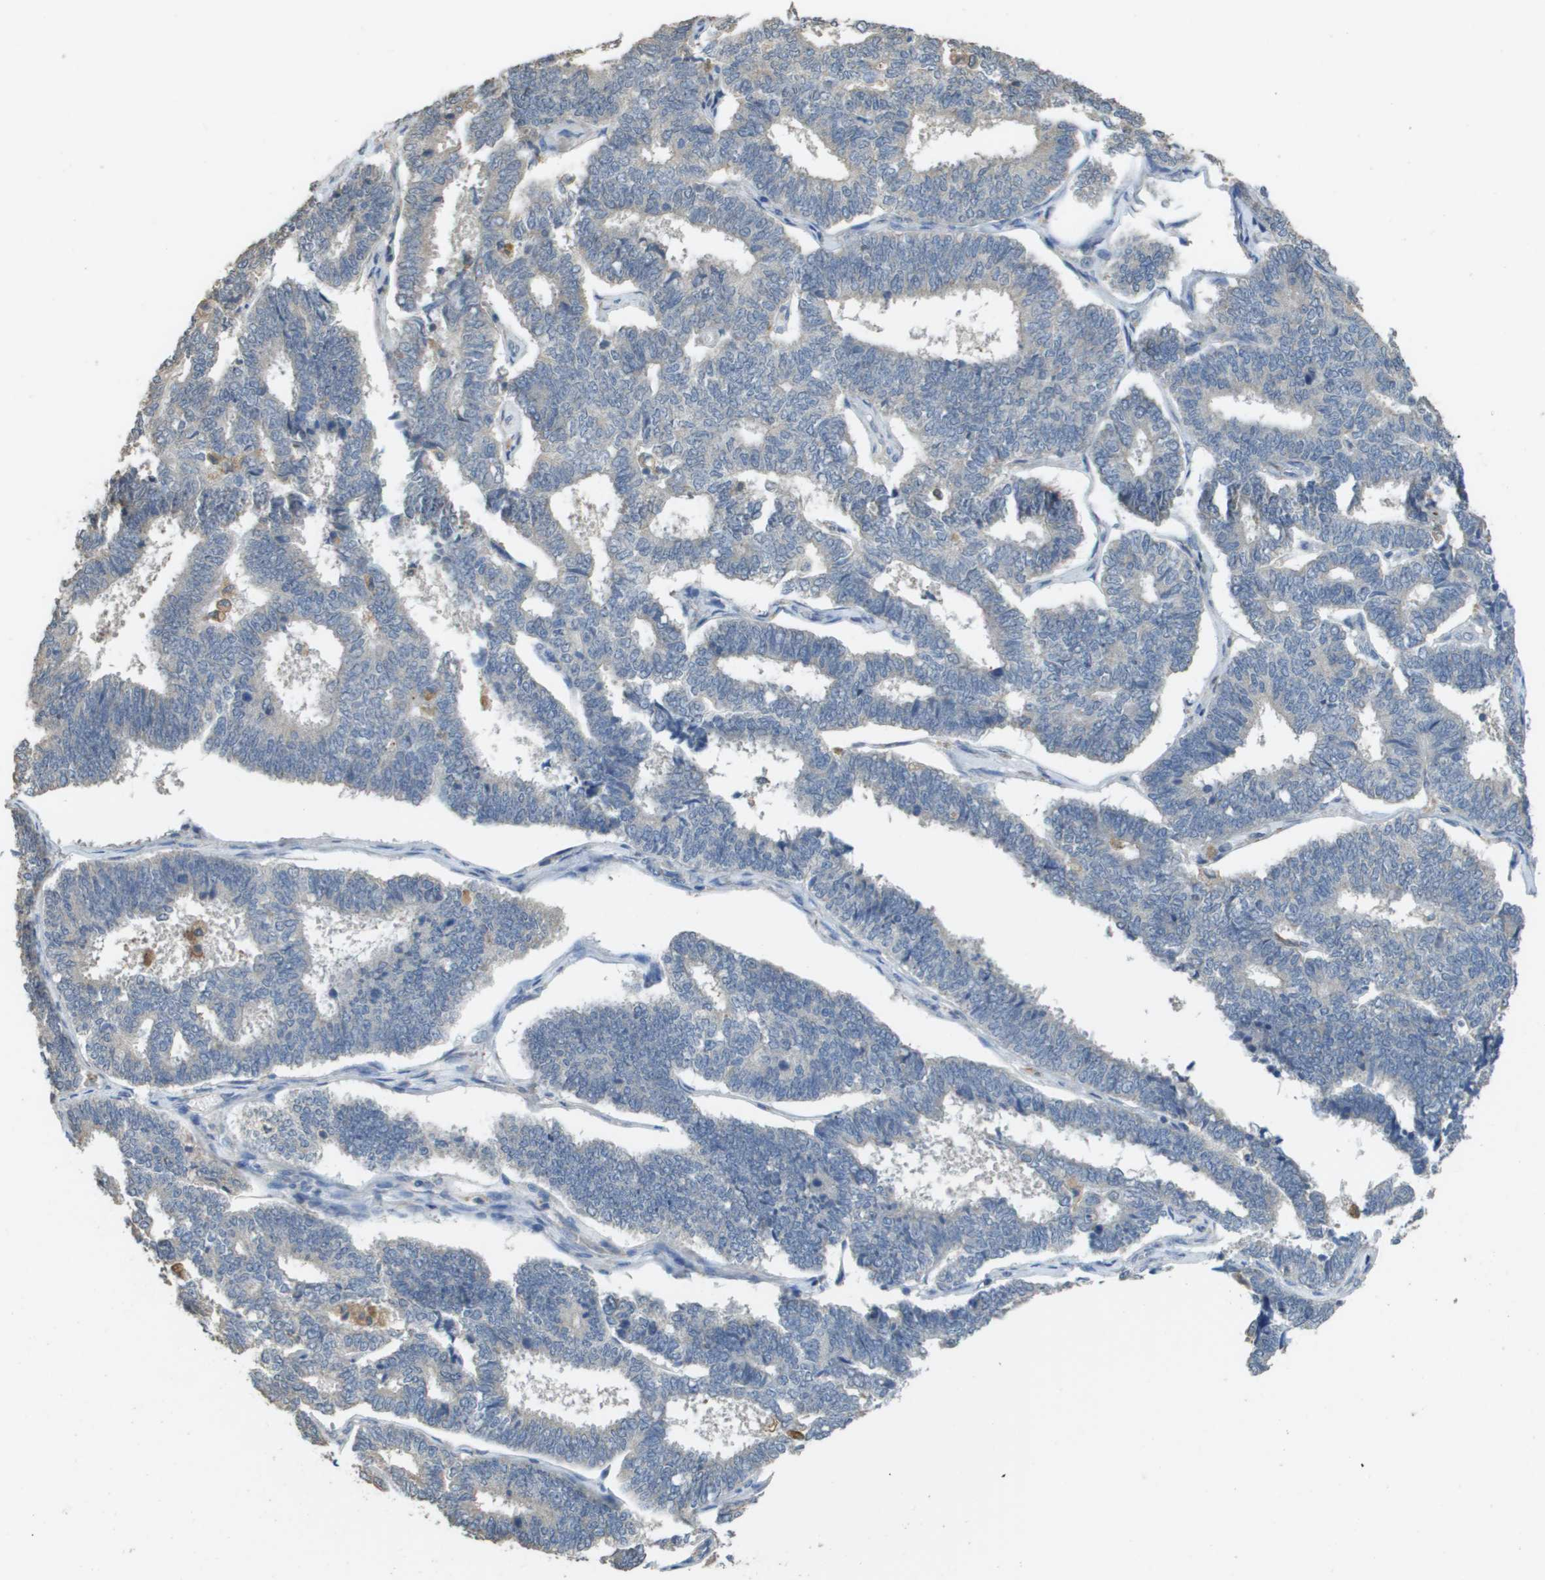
{"staining": {"intensity": "negative", "quantity": "none", "location": "none"}, "tissue": "endometrial cancer", "cell_type": "Tumor cells", "image_type": "cancer", "snomed": [{"axis": "morphology", "description": "Adenocarcinoma, NOS"}, {"axis": "topography", "description": "Endometrium"}], "caption": "Adenocarcinoma (endometrial) was stained to show a protein in brown. There is no significant positivity in tumor cells.", "gene": "RAB27B", "patient": {"sex": "female", "age": 70}}